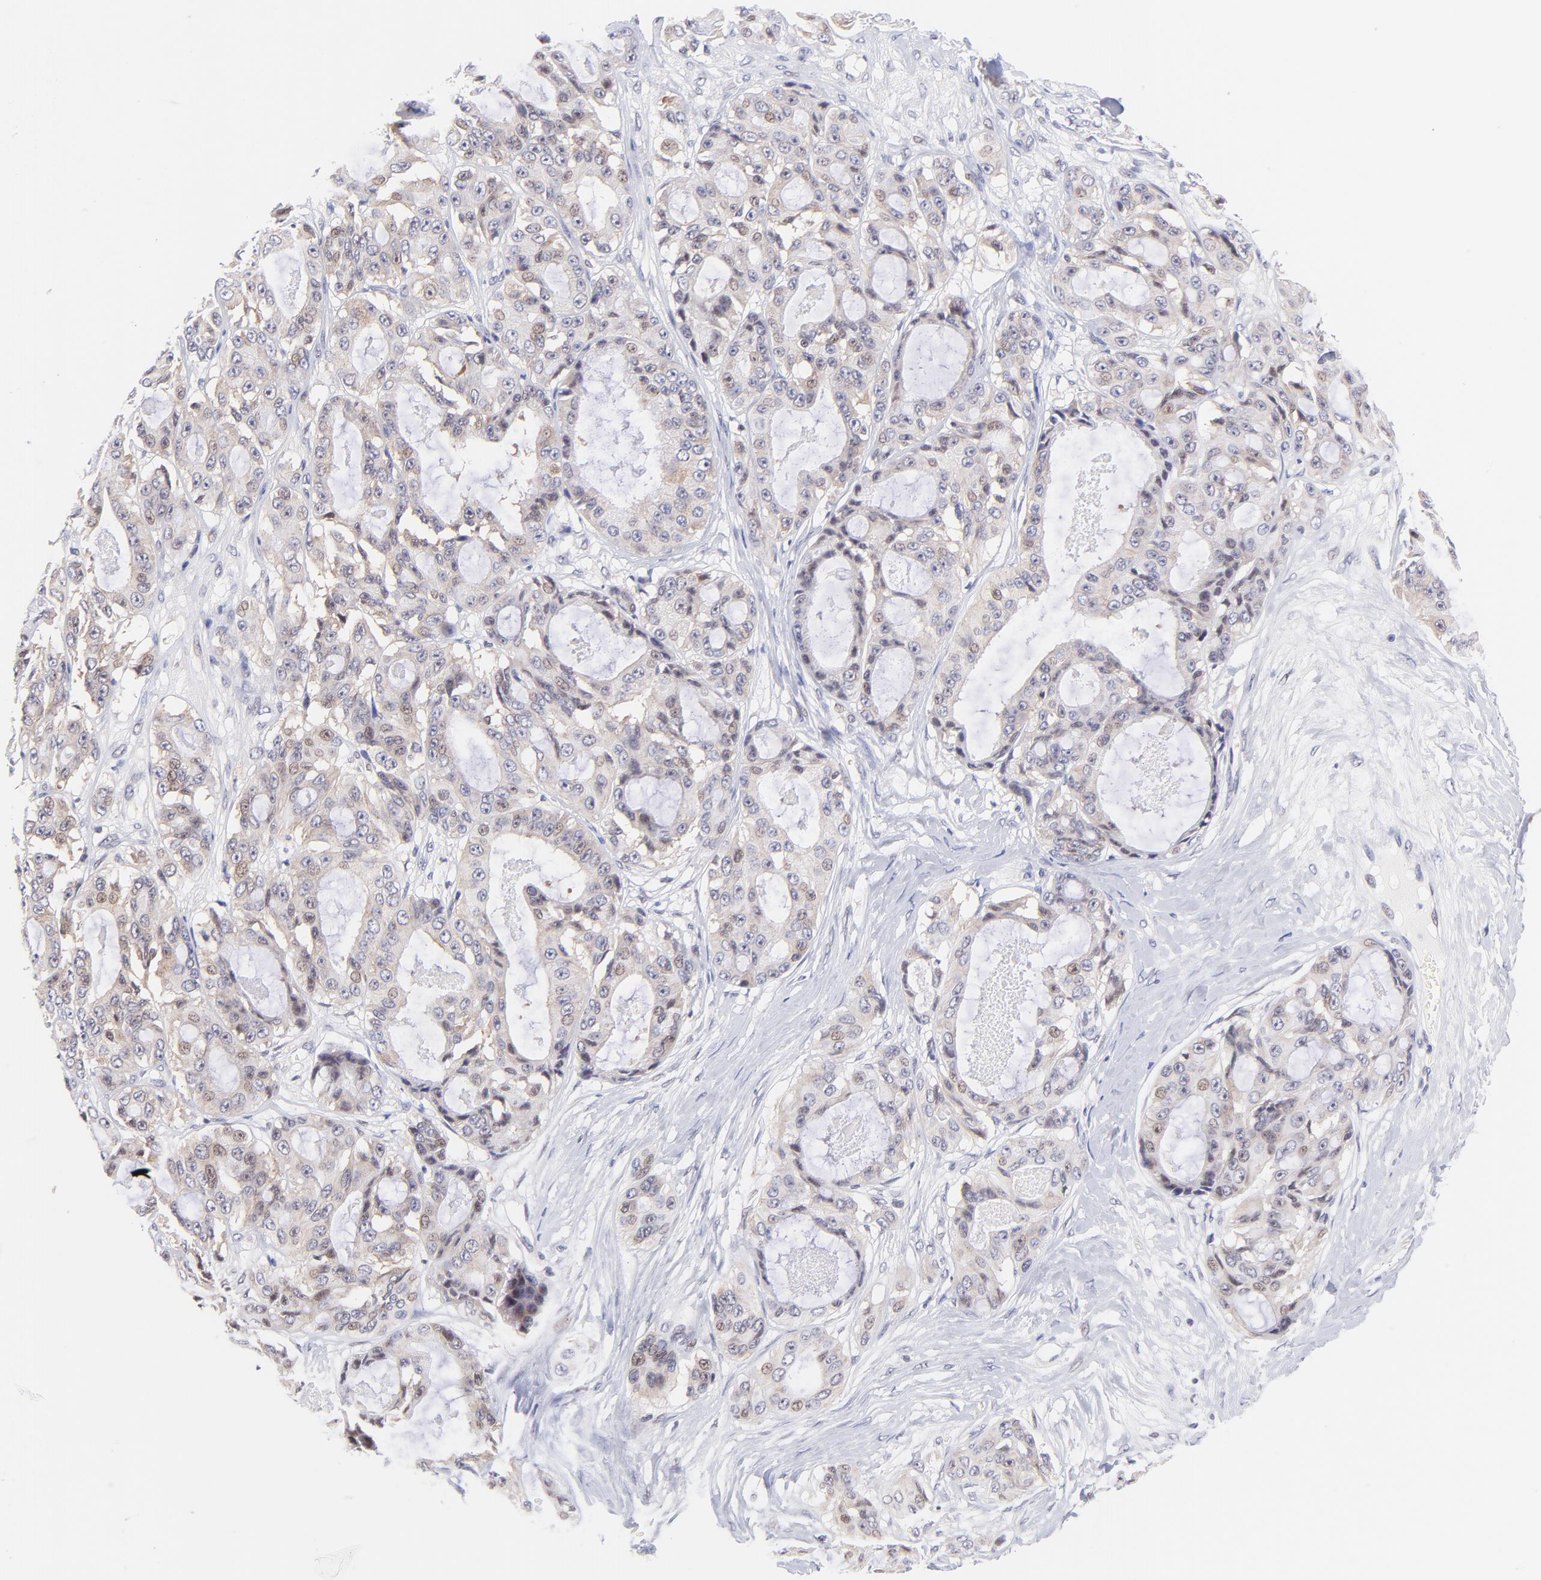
{"staining": {"intensity": "weak", "quantity": "<25%", "location": "cytoplasmic/membranous,nuclear"}, "tissue": "ovarian cancer", "cell_type": "Tumor cells", "image_type": "cancer", "snomed": [{"axis": "morphology", "description": "Carcinoma, endometroid"}, {"axis": "topography", "description": "Ovary"}], "caption": "Image shows no protein positivity in tumor cells of ovarian cancer tissue.", "gene": "PBDC1", "patient": {"sex": "female", "age": 61}}